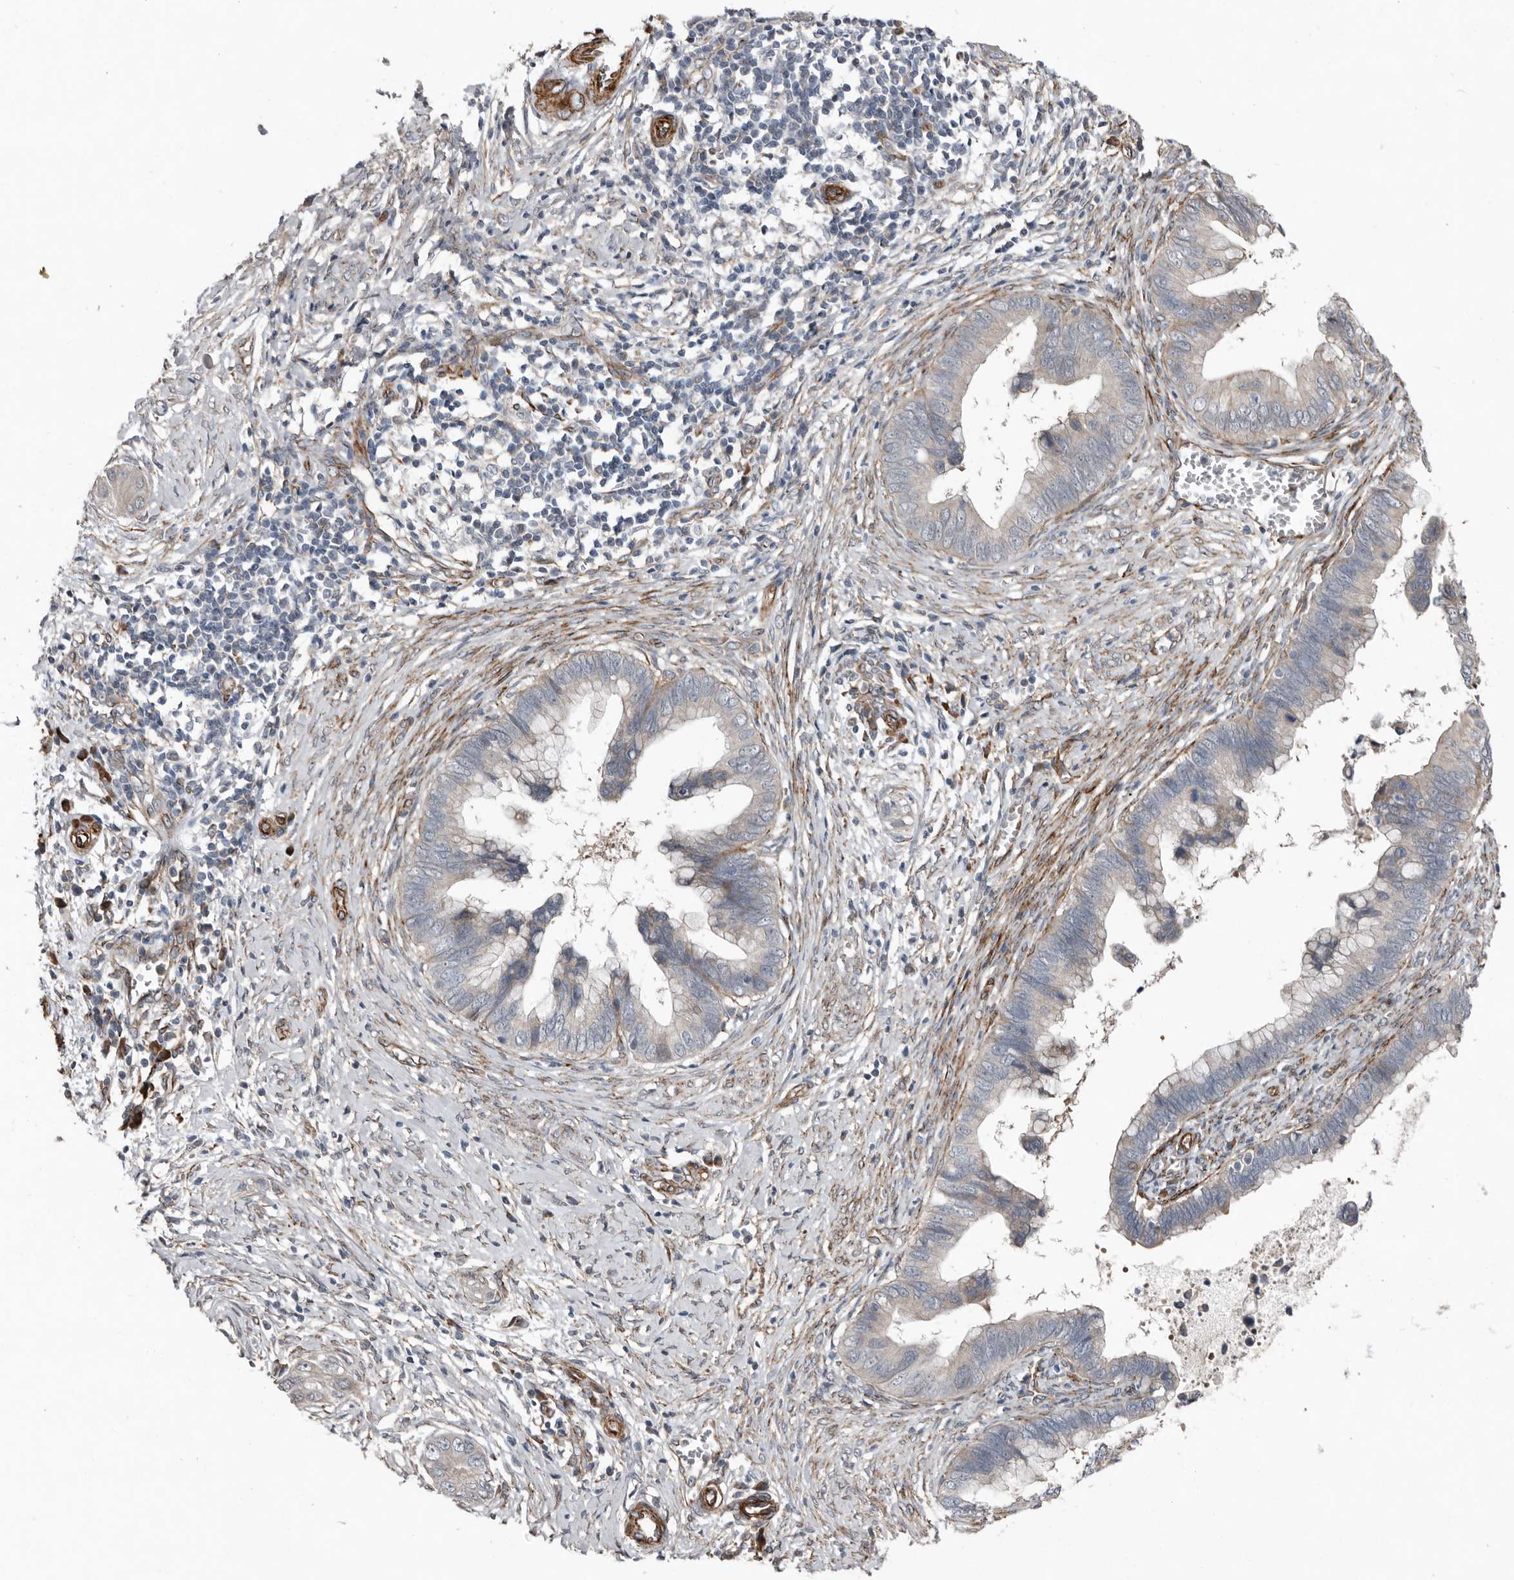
{"staining": {"intensity": "weak", "quantity": "<25%", "location": "cytoplasmic/membranous"}, "tissue": "cervical cancer", "cell_type": "Tumor cells", "image_type": "cancer", "snomed": [{"axis": "morphology", "description": "Adenocarcinoma, NOS"}, {"axis": "topography", "description": "Cervix"}], "caption": "Cervical cancer was stained to show a protein in brown. There is no significant expression in tumor cells.", "gene": "RANBP17", "patient": {"sex": "female", "age": 44}}